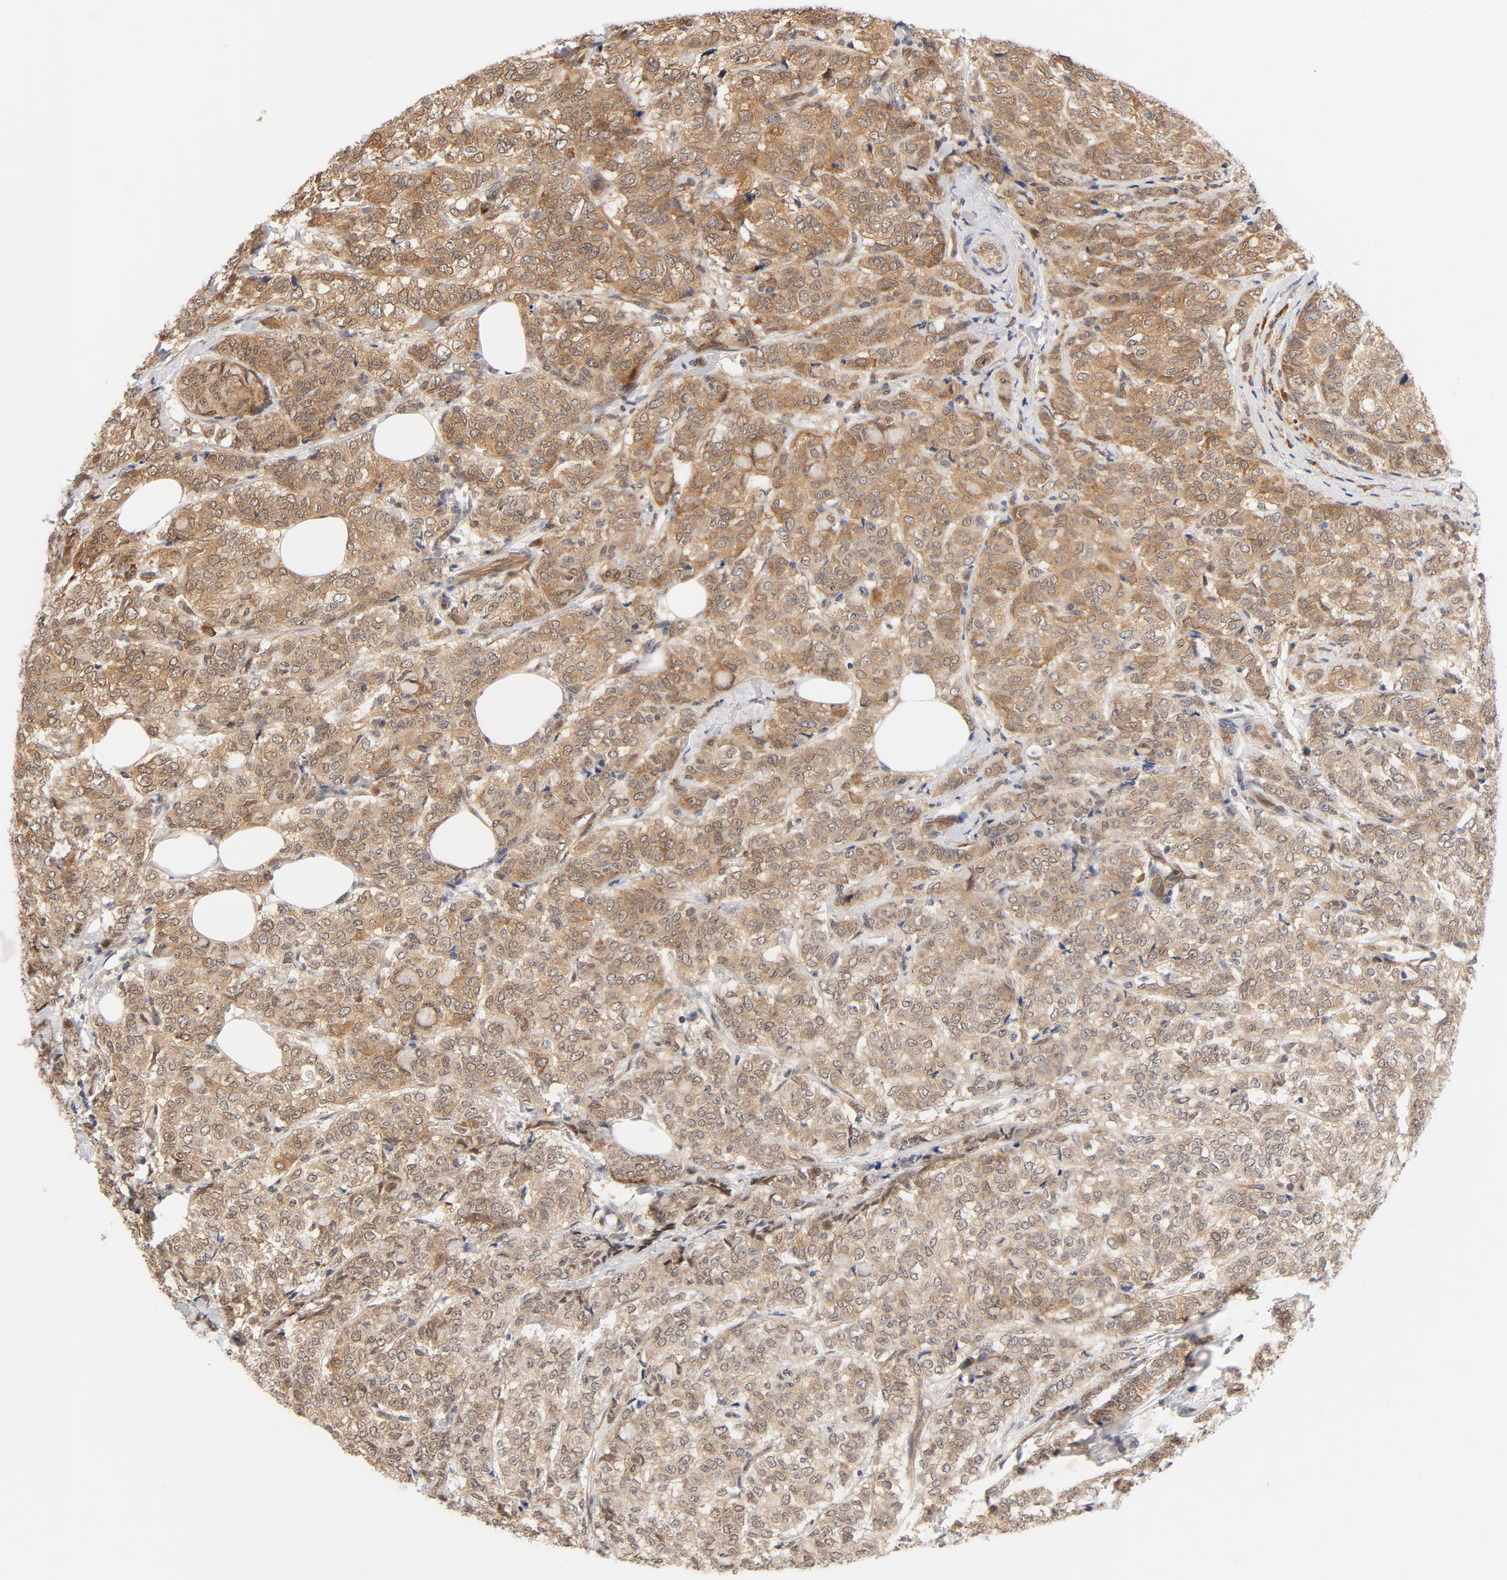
{"staining": {"intensity": "moderate", "quantity": ">75%", "location": "cytoplasmic/membranous"}, "tissue": "breast cancer", "cell_type": "Tumor cells", "image_type": "cancer", "snomed": [{"axis": "morphology", "description": "Lobular carcinoma"}, {"axis": "topography", "description": "Breast"}], "caption": "Immunohistochemical staining of human breast lobular carcinoma exhibits medium levels of moderate cytoplasmic/membranous expression in approximately >75% of tumor cells.", "gene": "EIF4E", "patient": {"sex": "female", "age": 60}}